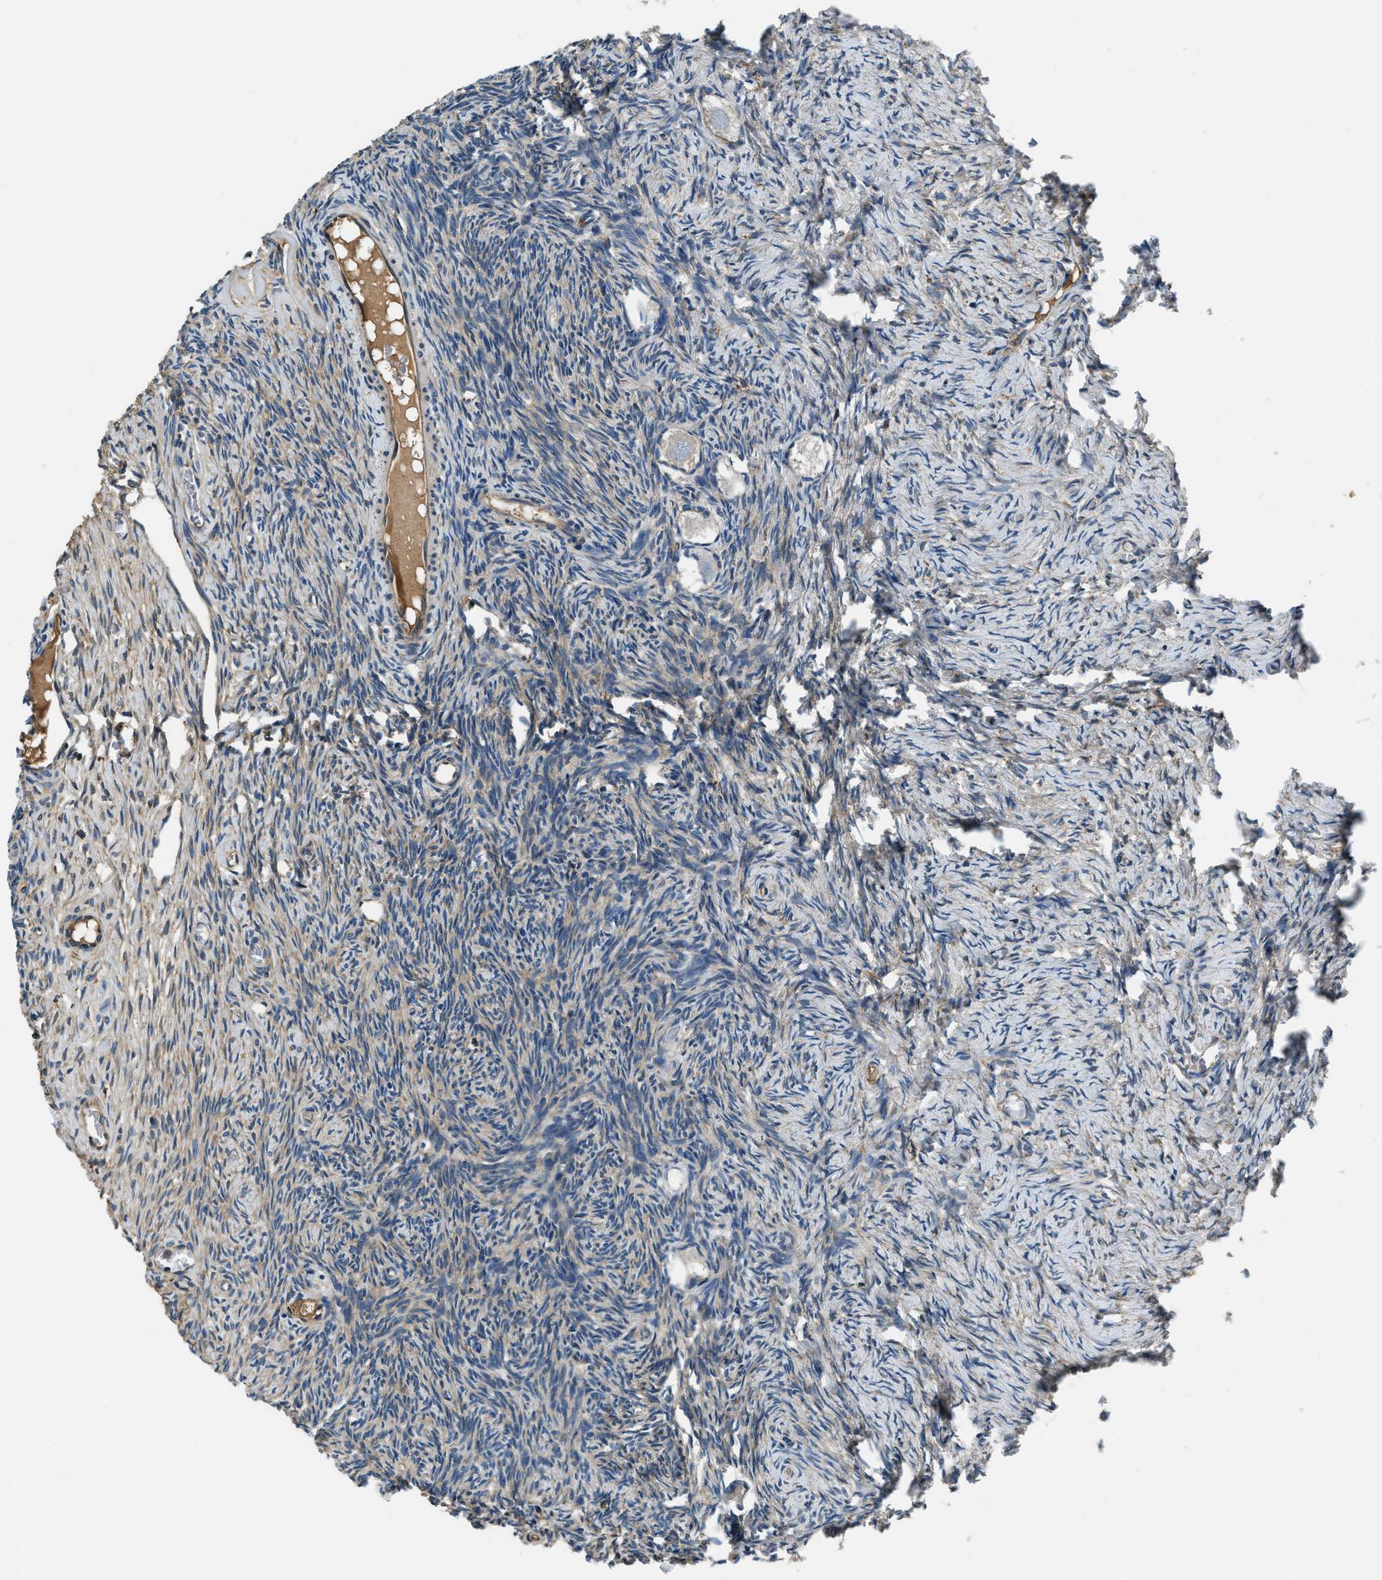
{"staining": {"intensity": "weak", "quantity": "<25%", "location": "cytoplasmic/membranous"}, "tissue": "ovary", "cell_type": "Follicle cells", "image_type": "normal", "snomed": [{"axis": "morphology", "description": "Normal tissue, NOS"}, {"axis": "topography", "description": "Ovary"}], "caption": "The IHC photomicrograph has no significant expression in follicle cells of ovary. The staining was performed using DAB (3,3'-diaminobenzidine) to visualize the protein expression in brown, while the nuclei were stained in blue with hematoxylin (Magnification: 20x).", "gene": "EEA1", "patient": {"sex": "female", "age": 27}}